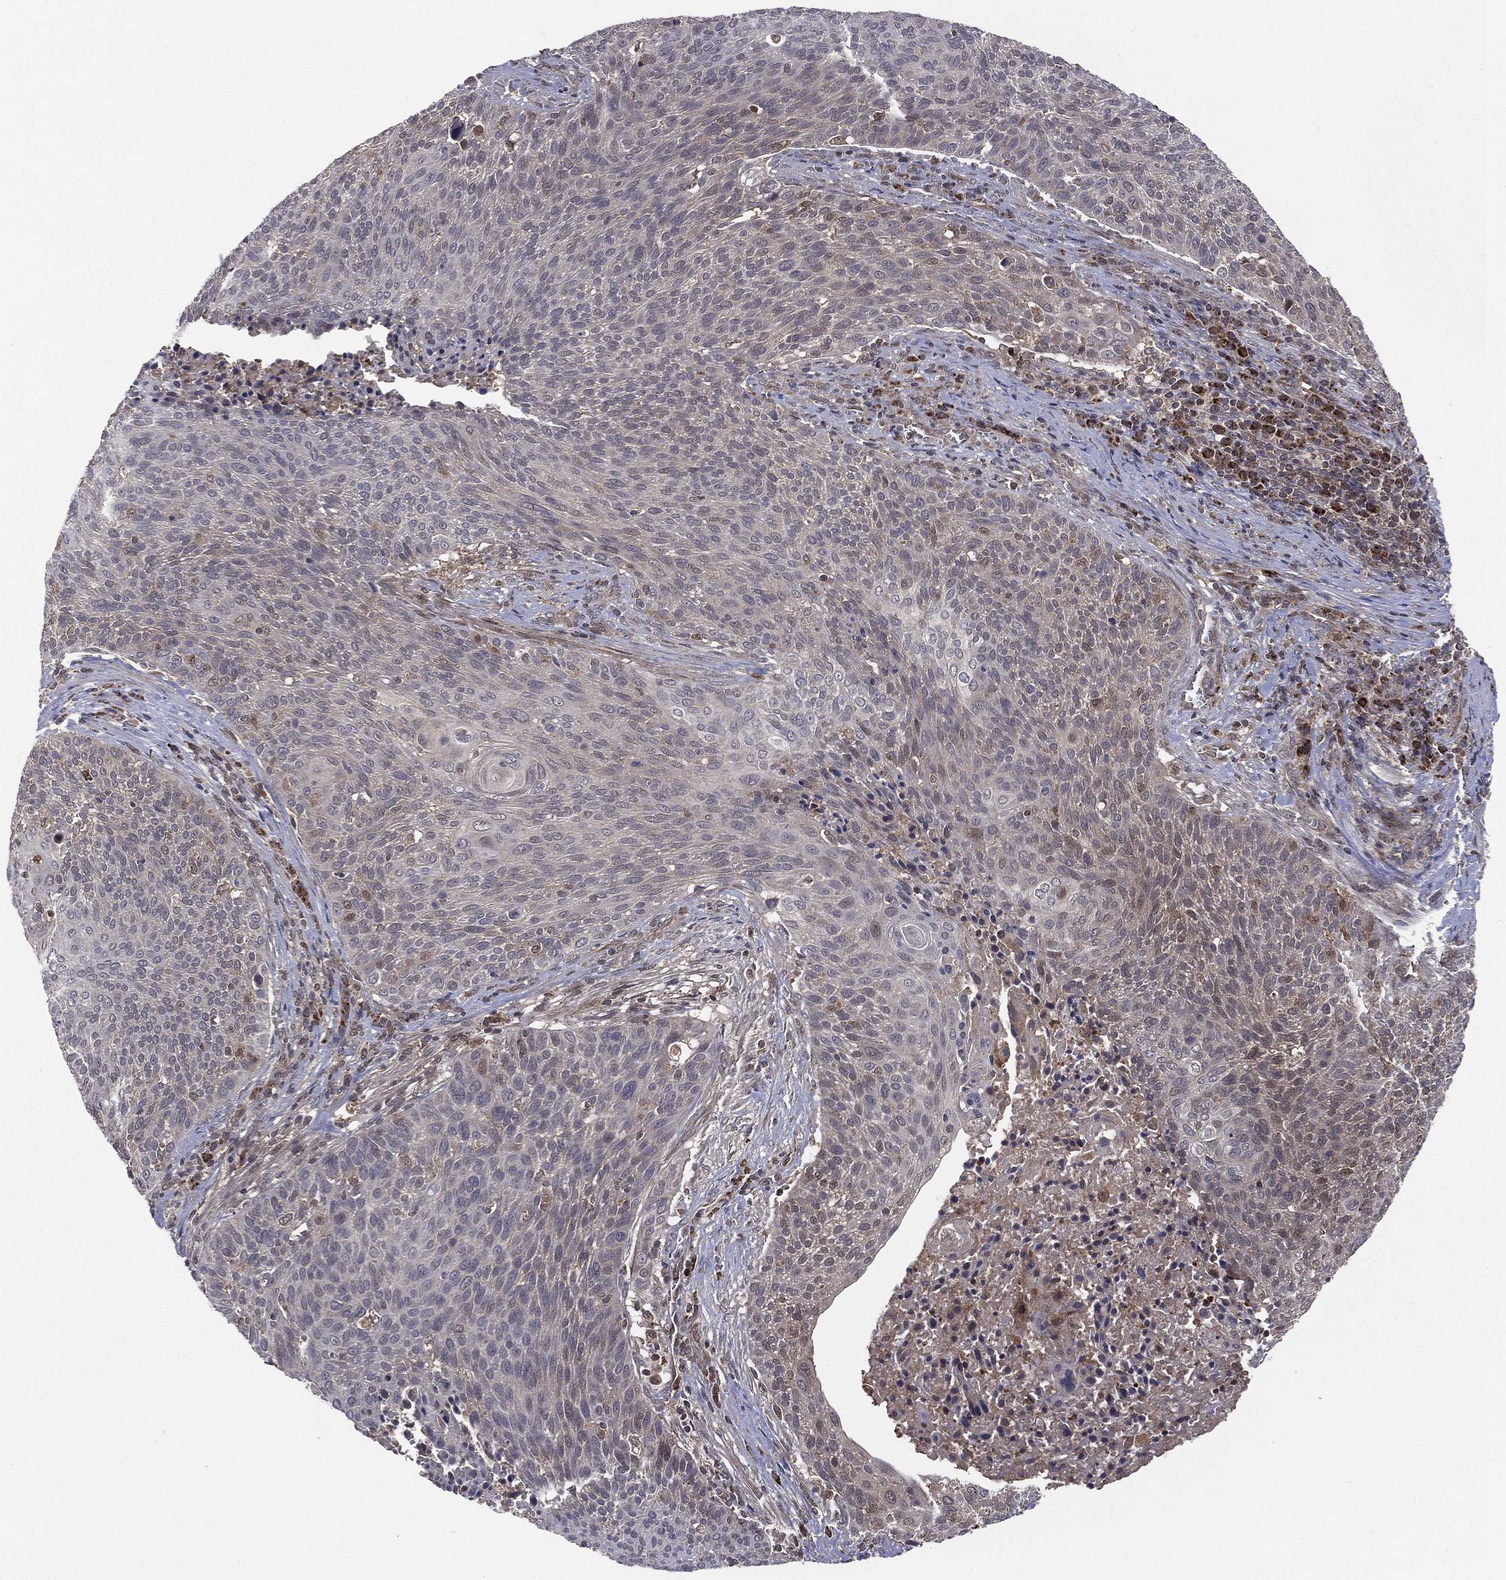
{"staining": {"intensity": "negative", "quantity": "none", "location": "none"}, "tissue": "cervical cancer", "cell_type": "Tumor cells", "image_type": "cancer", "snomed": [{"axis": "morphology", "description": "Squamous cell carcinoma, NOS"}, {"axis": "topography", "description": "Cervix"}], "caption": "Tumor cells show no significant protein staining in squamous cell carcinoma (cervical). Nuclei are stained in blue.", "gene": "PTPA", "patient": {"sex": "female", "age": 31}}